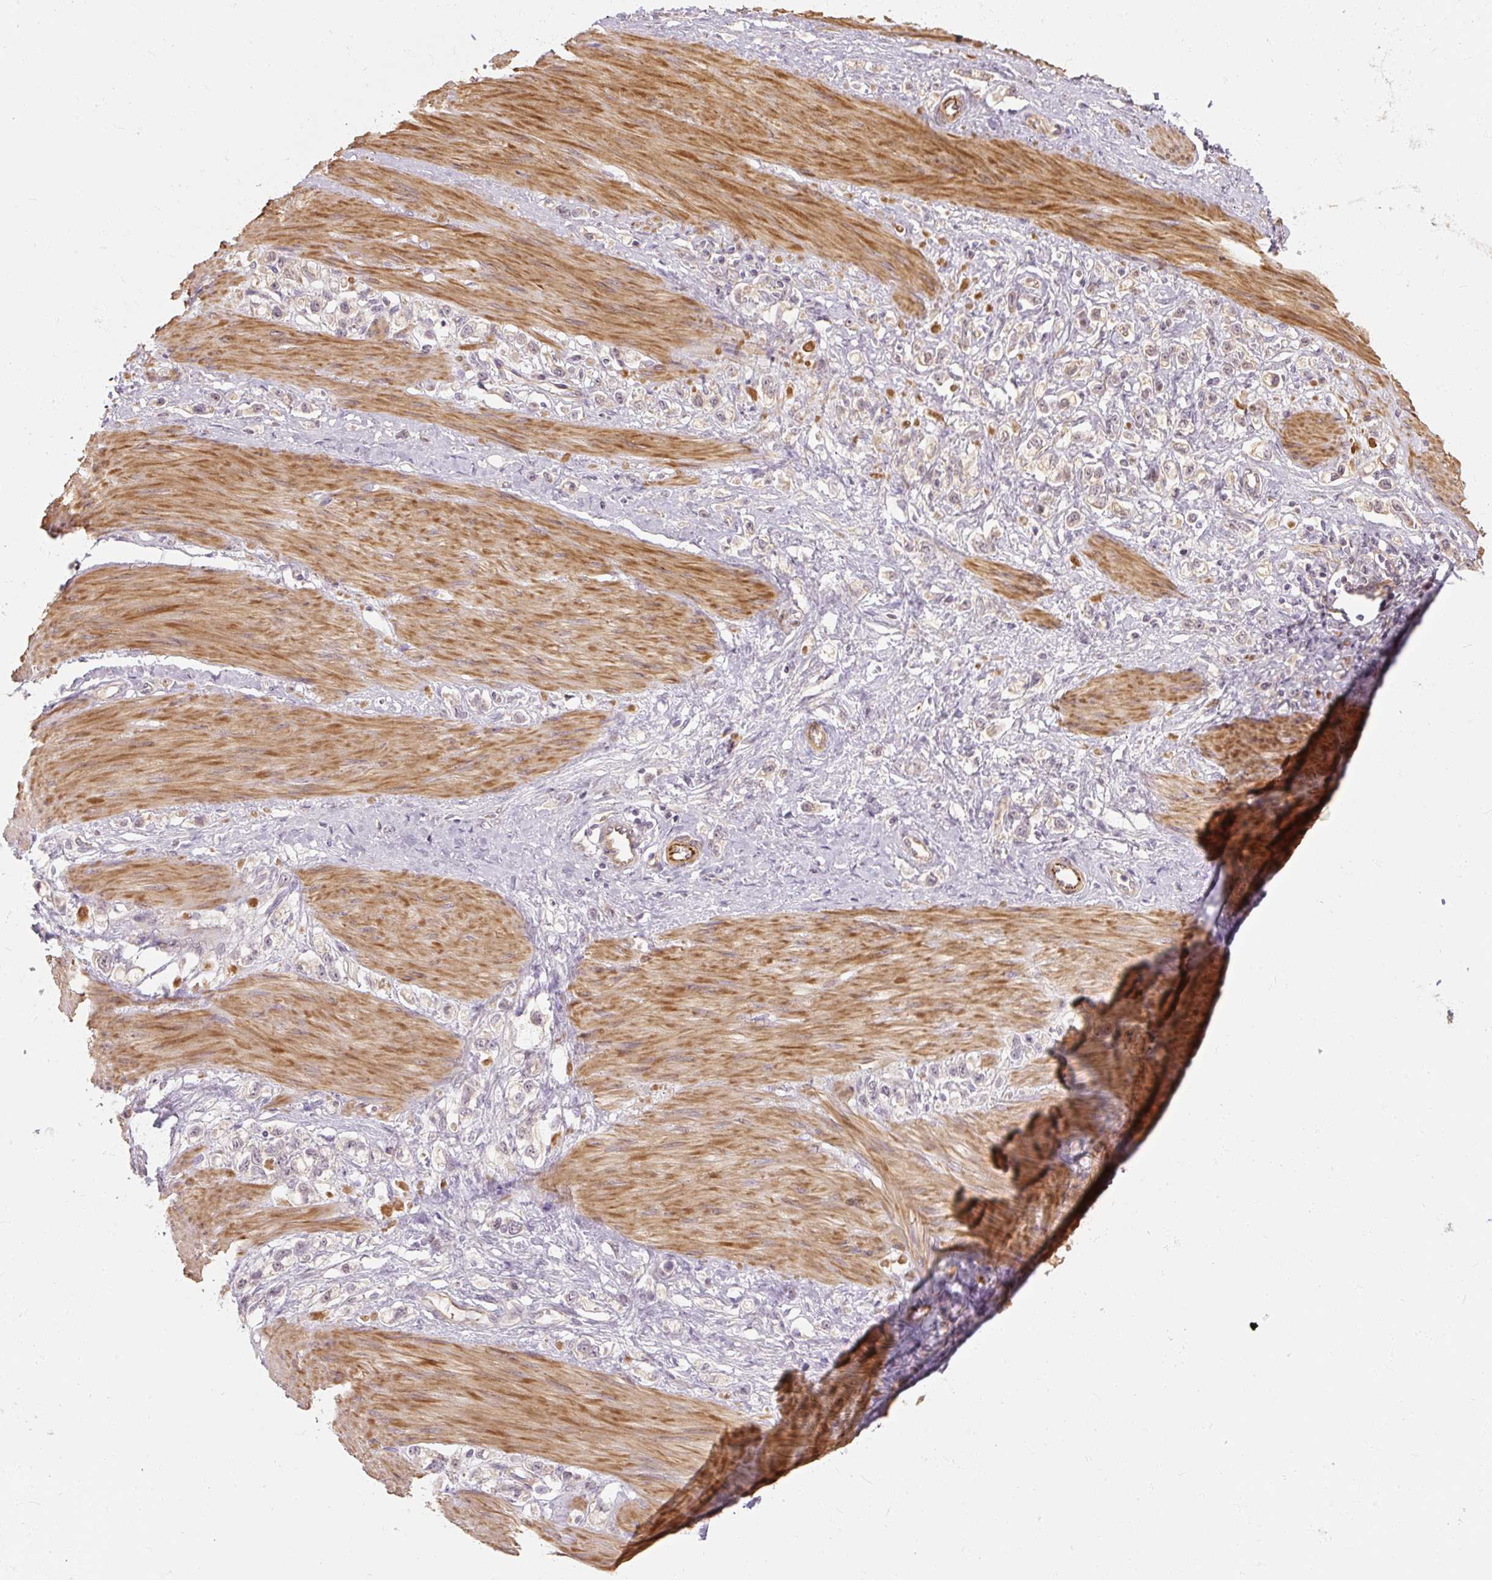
{"staining": {"intensity": "negative", "quantity": "none", "location": "none"}, "tissue": "stomach cancer", "cell_type": "Tumor cells", "image_type": "cancer", "snomed": [{"axis": "morphology", "description": "Adenocarcinoma, NOS"}, {"axis": "topography", "description": "Stomach"}], "caption": "Tumor cells are negative for brown protein staining in adenocarcinoma (stomach).", "gene": "RB1CC1", "patient": {"sex": "female", "age": 65}}